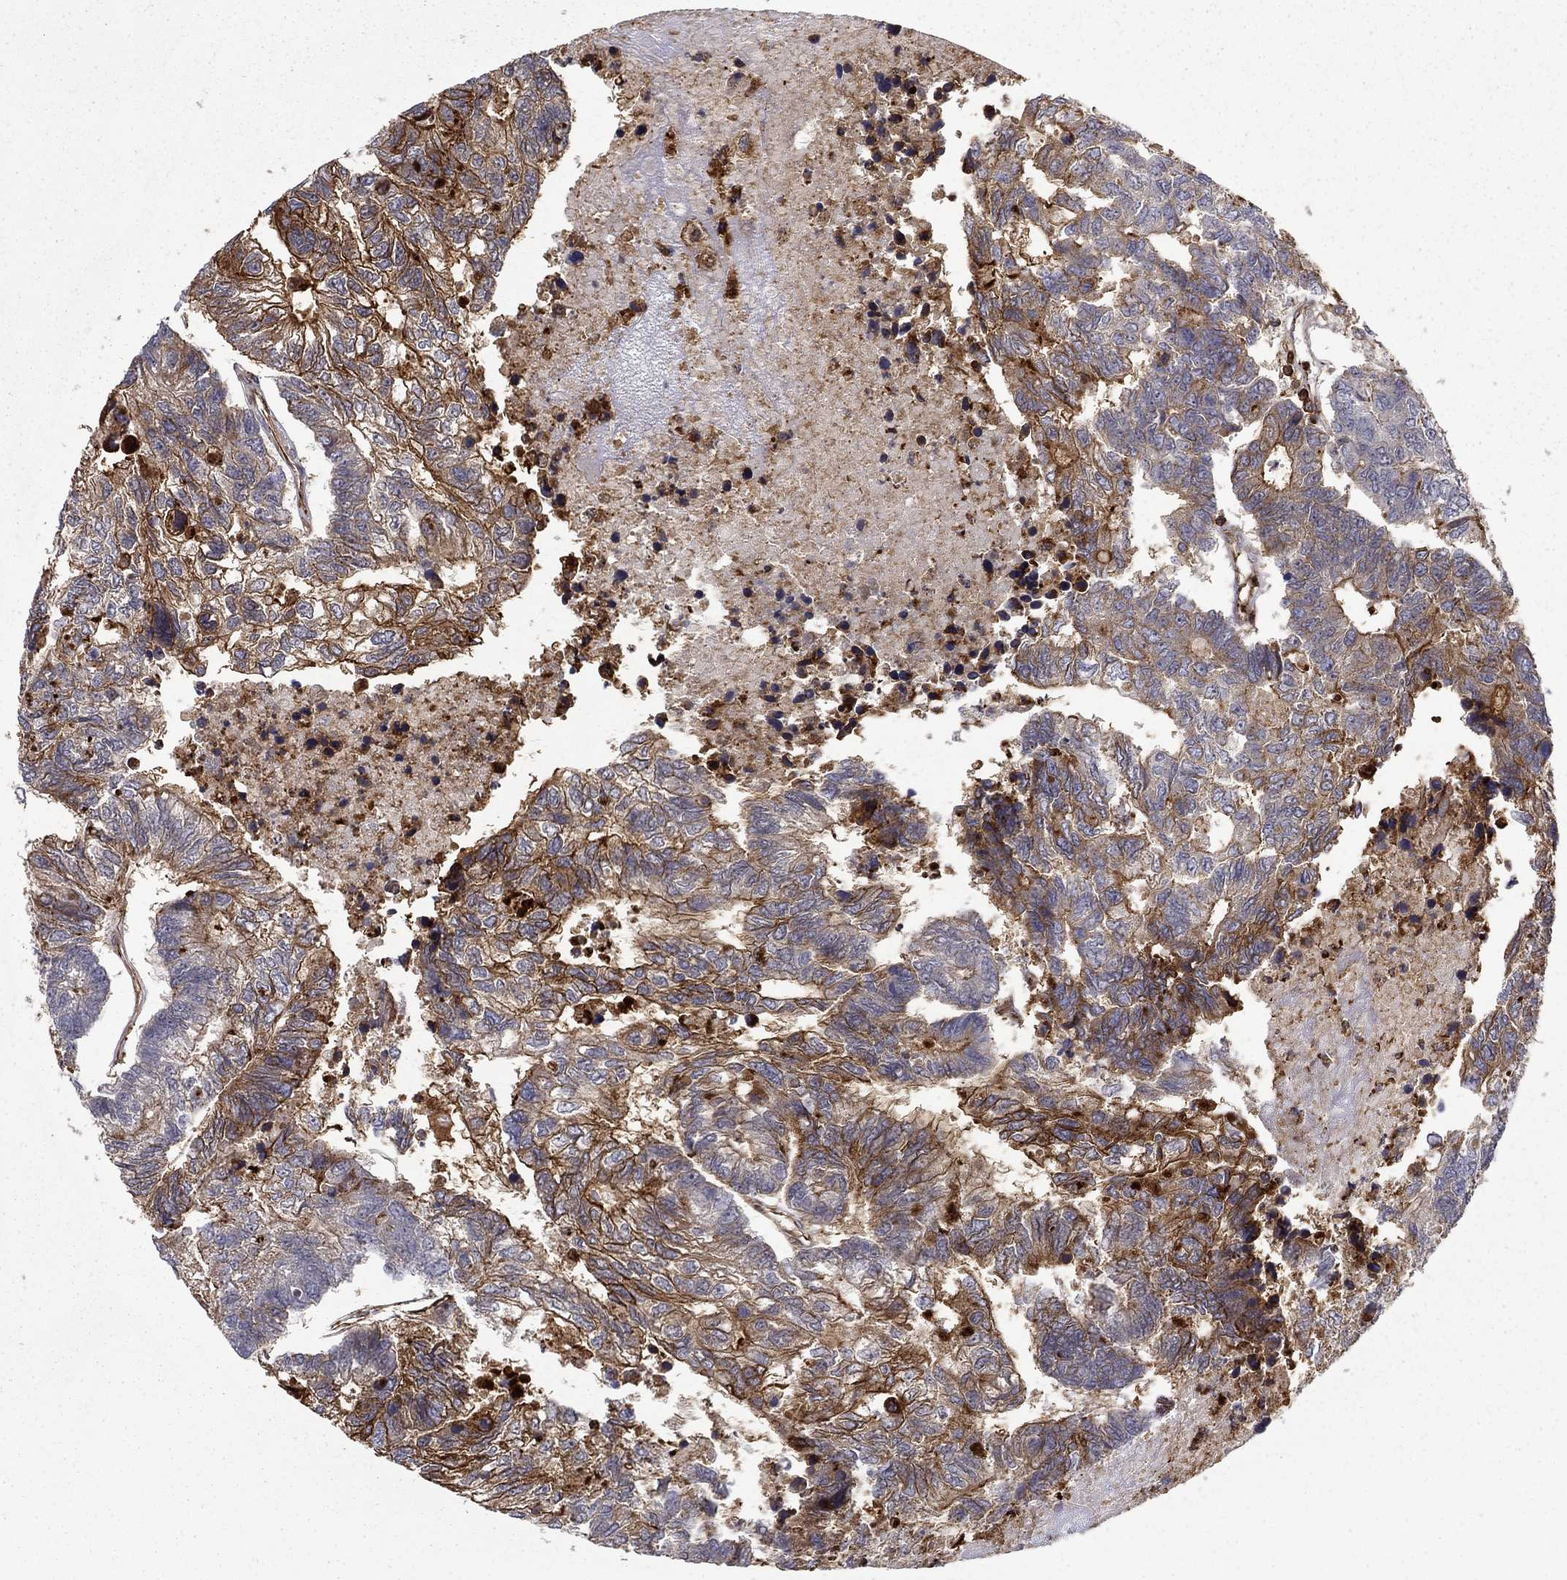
{"staining": {"intensity": "strong", "quantity": "25%-75%", "location": "cytoplasmic/membranous"}, "tissue": "colorectal cancer", "cell_type": "Tumor cells", "image_type": "cancer", "snomed": [{"axis": "morphology", "description": "Adenocarcinoma, NOS"}, {"axis": "topography", "description": "Colon"}], "caption": "Protein staining of colorectal adenocarcinoma tissue exhibits strong cytoplasmic/membranous staining in about 25%-75% of tumor cells. Using DAB (brown) and hematoxylin (blue) stains, captured at high magnification using brightfield microscopy.", "gene": "ADM", "patient": {"sex": "female", "age": 48}}